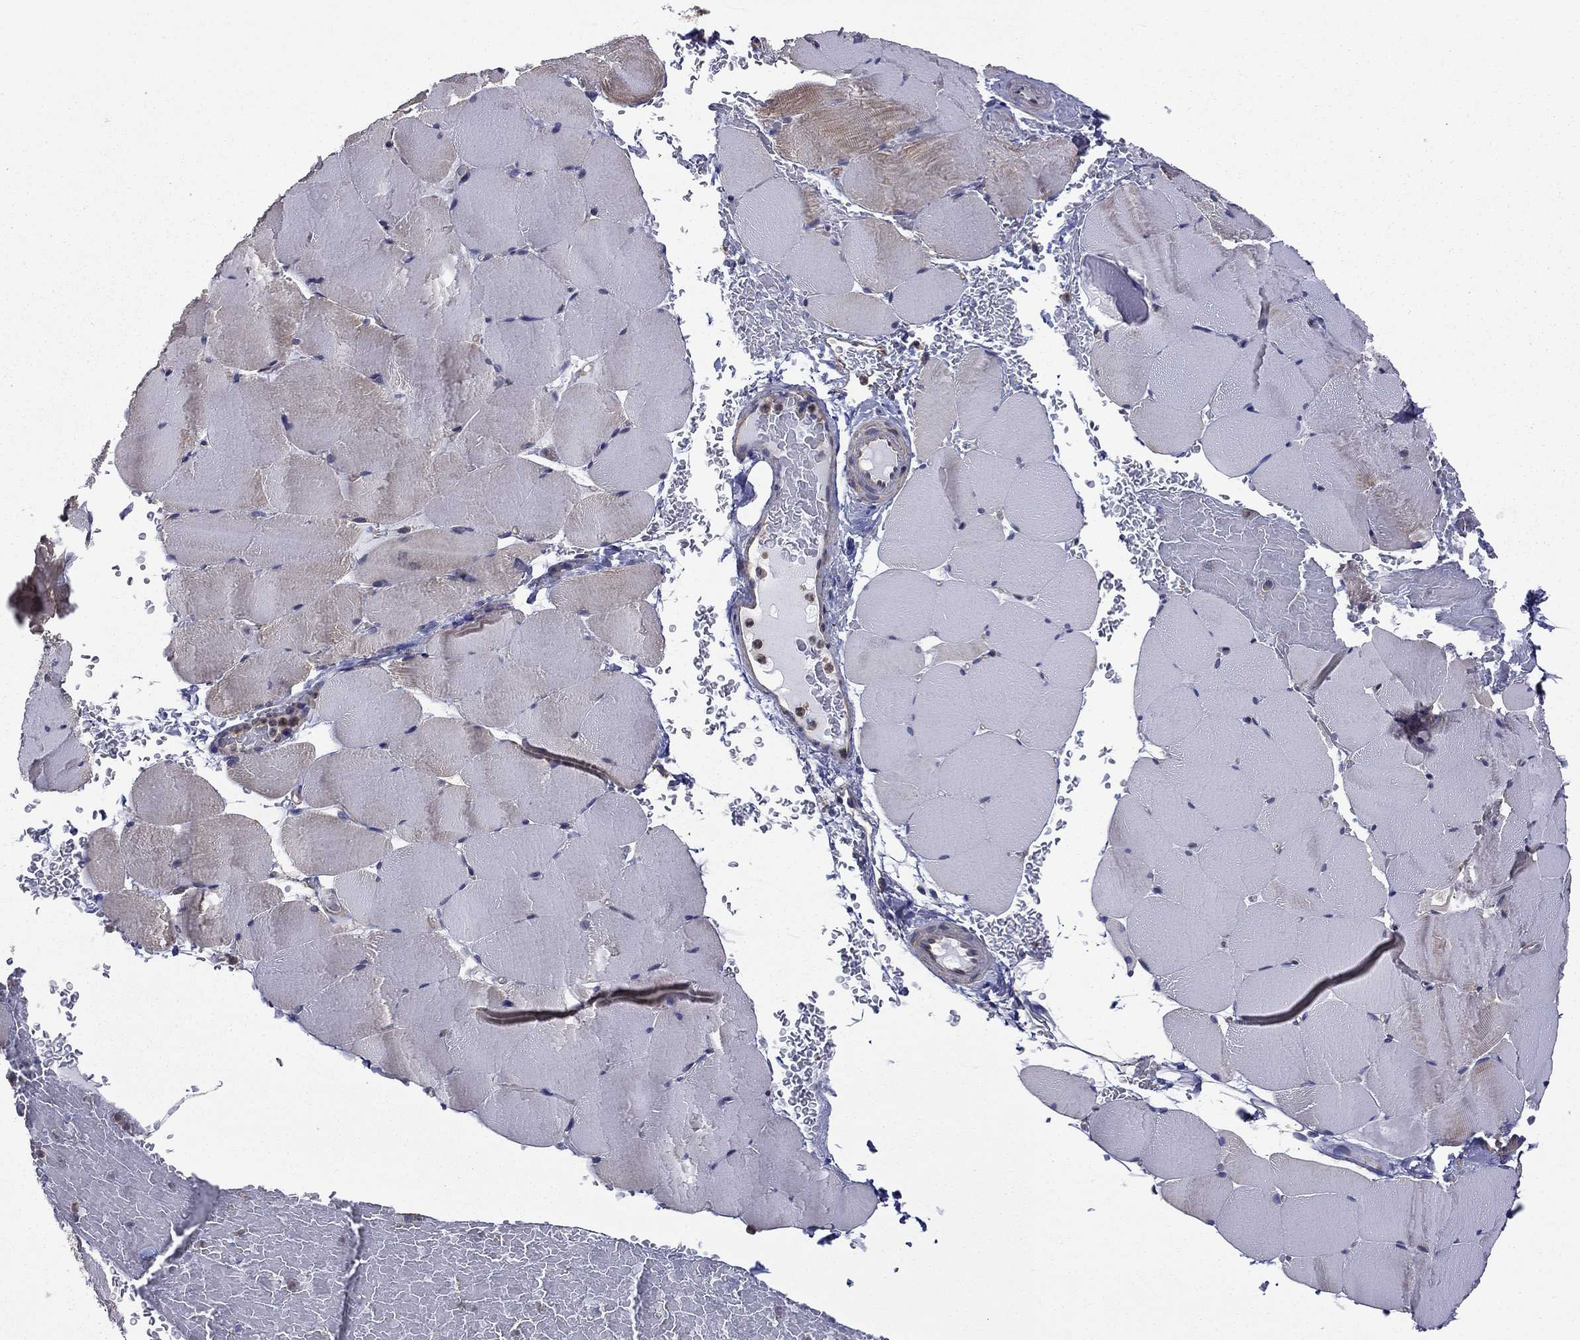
{"staining": {"intensity": "negative", "quantity": "none", "location": "none"}, "tissue": "skeletal muscle", "cell_type": "Myocytes", "image_type": "normal", "snomed": [{"axis": "morphology", "description": "Normal tissue, NOS"}, {"axis": "topography", "description": "Skeletal muscle"}], "caption": "A high-resolution micrograph shows immunohistochemistry staining of benign skeletal muscle, which shows no significant positivity in myocytes.", "gene": "TCHH", "patient": {"sex": "female", "age": 37}}